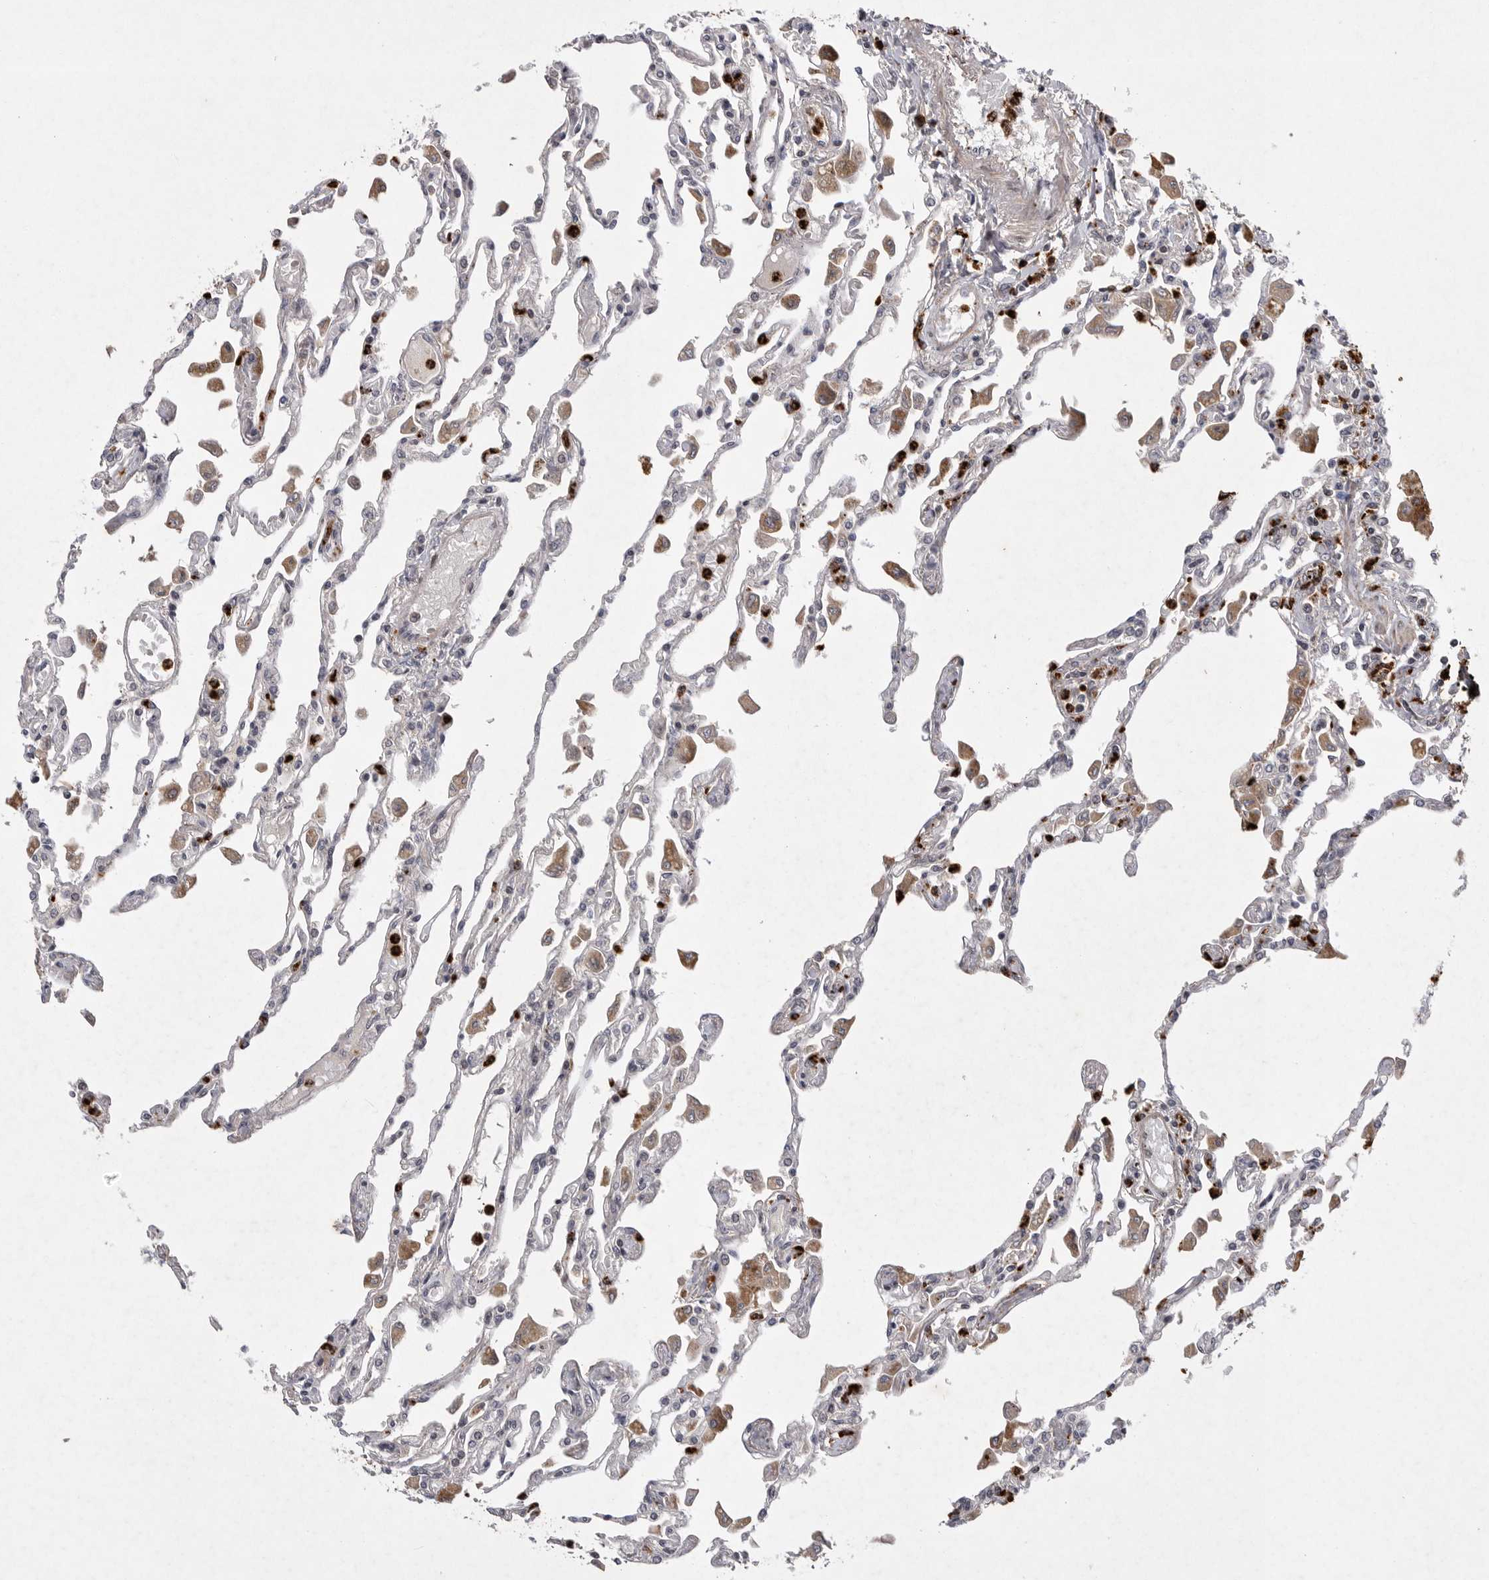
{"staining": {"intensity": "negative", "quantity": "none", "location": "none"}, "tissue": "lung", "cell_type": "Alveolar cells", "image_type": "normal", "snomed": [{"axis": "morphology", "description": "Normal tissue, NOS"}, {"axis": "topography", "description": "Bronchus"}, {"axis": "topography", "description": "Lung"}], "caption": "Immunohistochemistry (IHC) photomicrograph of unremarkable lung: lung stained with DAB displays no significant protein expression in alveolar cells. (DAB immunohistochemistry (IHC), high magnification).", "gene": "UBE3D", "patient": {"sex": "female", "age": 49}}